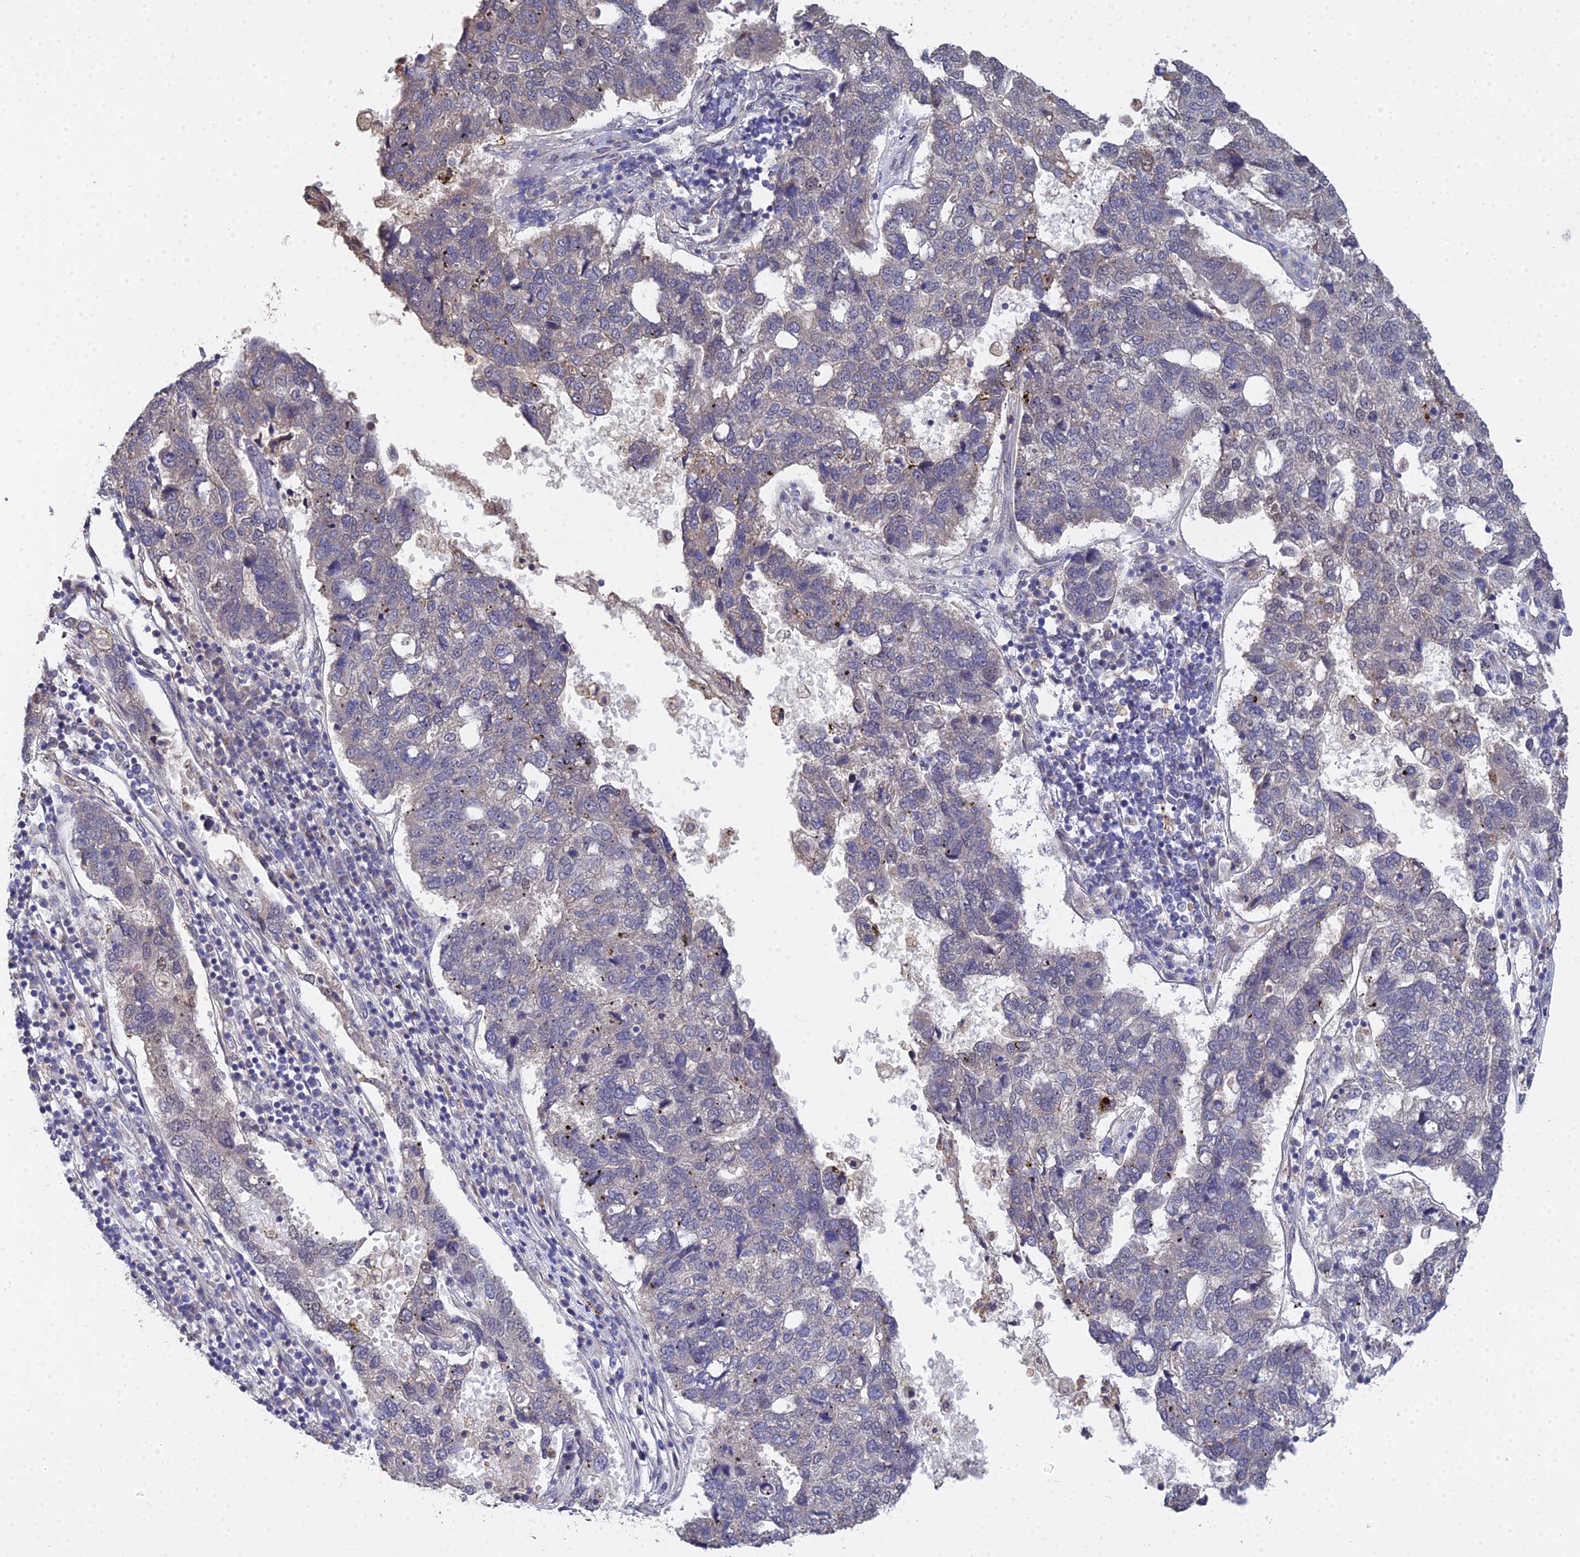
{"staining": {"intensity": "negative", "quantity": "none", "location": "none"}, "tissue": "pancreatic cancer", "cell_type": "Tumor cells", "image_type": "cancer", "snomed": [{"axis": "morphology", "description": "Adenocarcinoma, NOS"}, {"axis": "topography", "description": "Pancreas"}], "caption": "This is an immunohistochemistry image of human pancreatic cancer. There is no expression in tumor cells.", "gene": "ERCC5", "patient": {"sex": "female", "age": 61}}